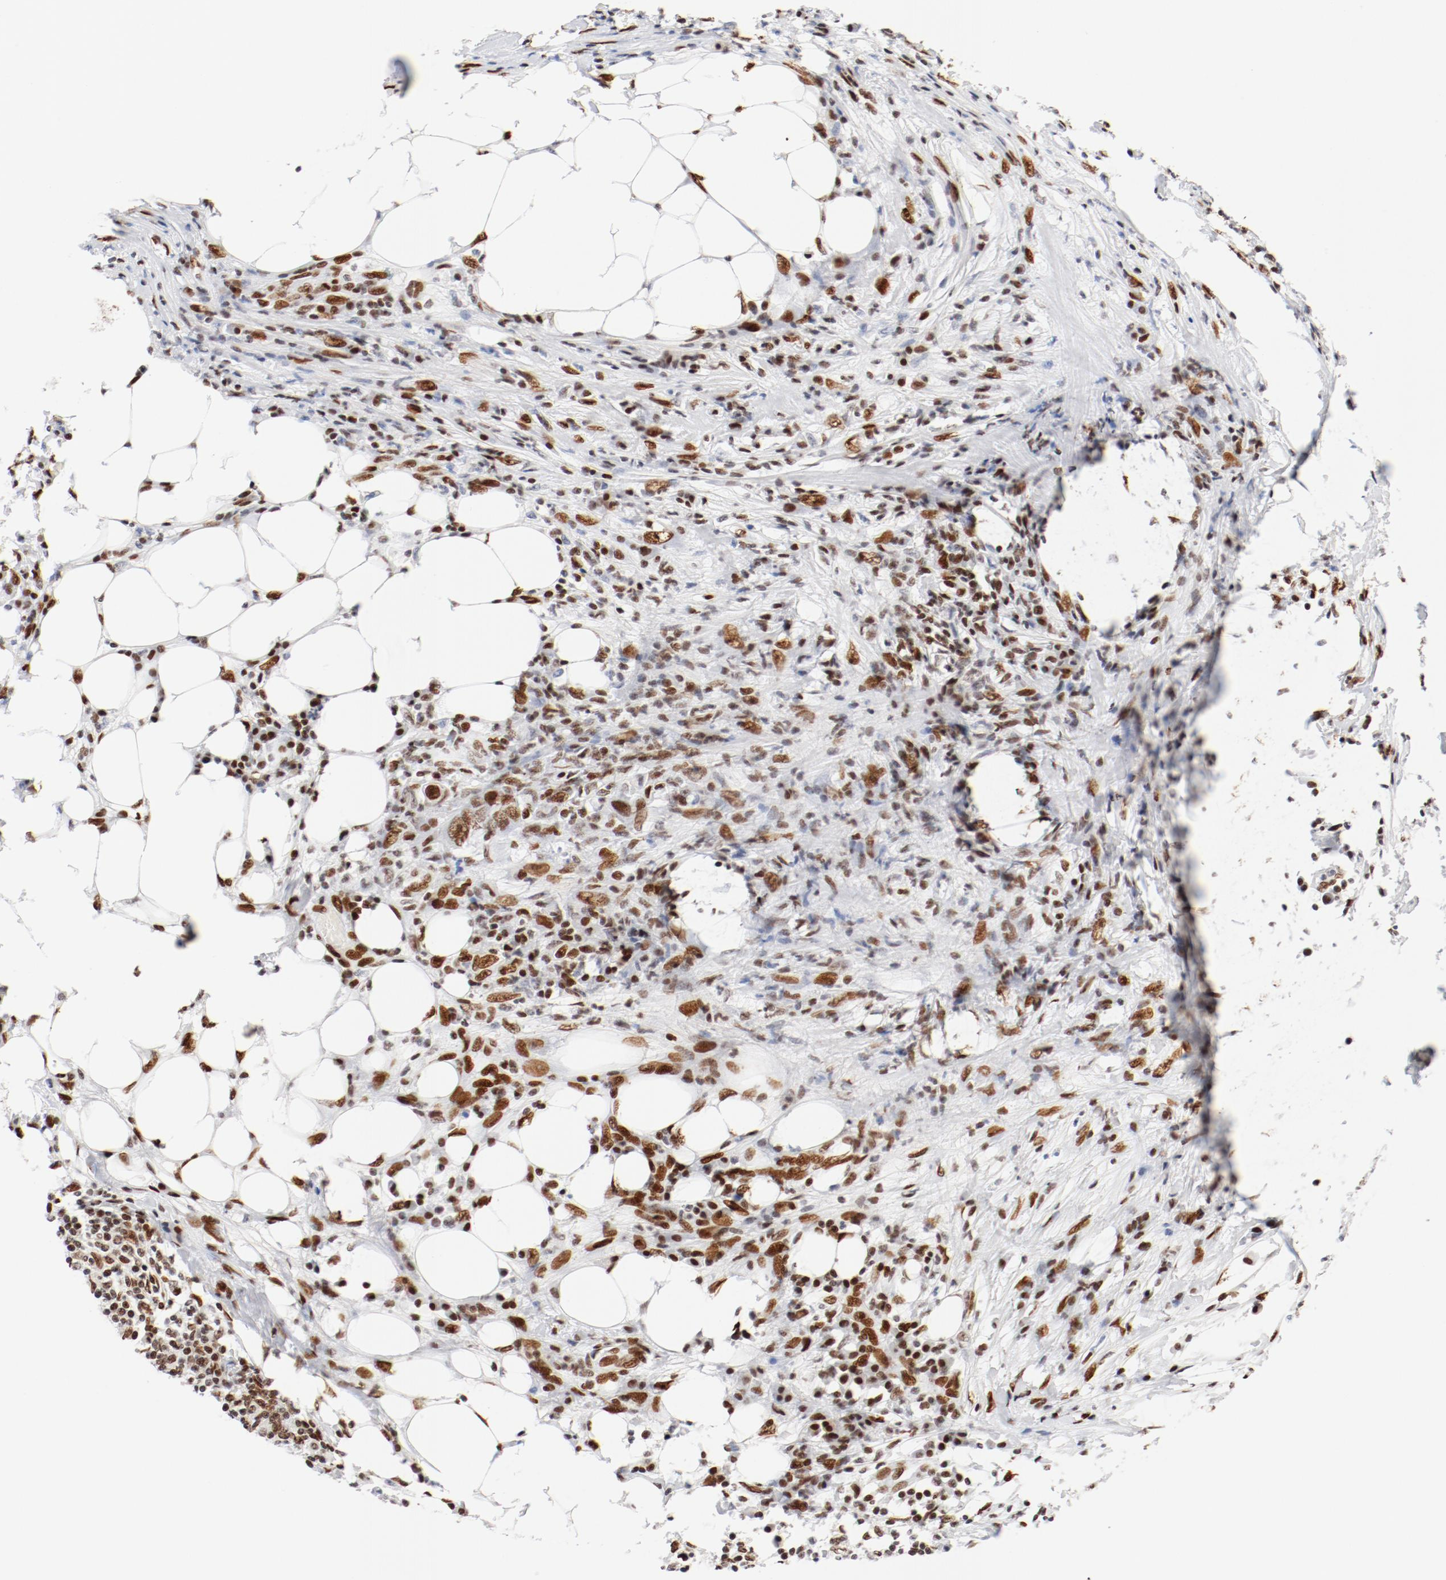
{"staining": {"intensity": "strong", "quantity": ">75%", "location": "nuclear"}, "tissue": "colorectal cancer", "cell_type": "Tumor cells", "image_type": "cancer", "snomed": [{"axis": "morphology", "description": "Adenocarcinoma, NOS"}, {"axis": "topography", "description": "Colon"}], "caption": "A brown stain labels strong nuclear staining of a protein in human adenocarcinoma (colorectal) tumor cells.", "gene": "CTBP1", "patient": {"sex": "male", "age": 71}}